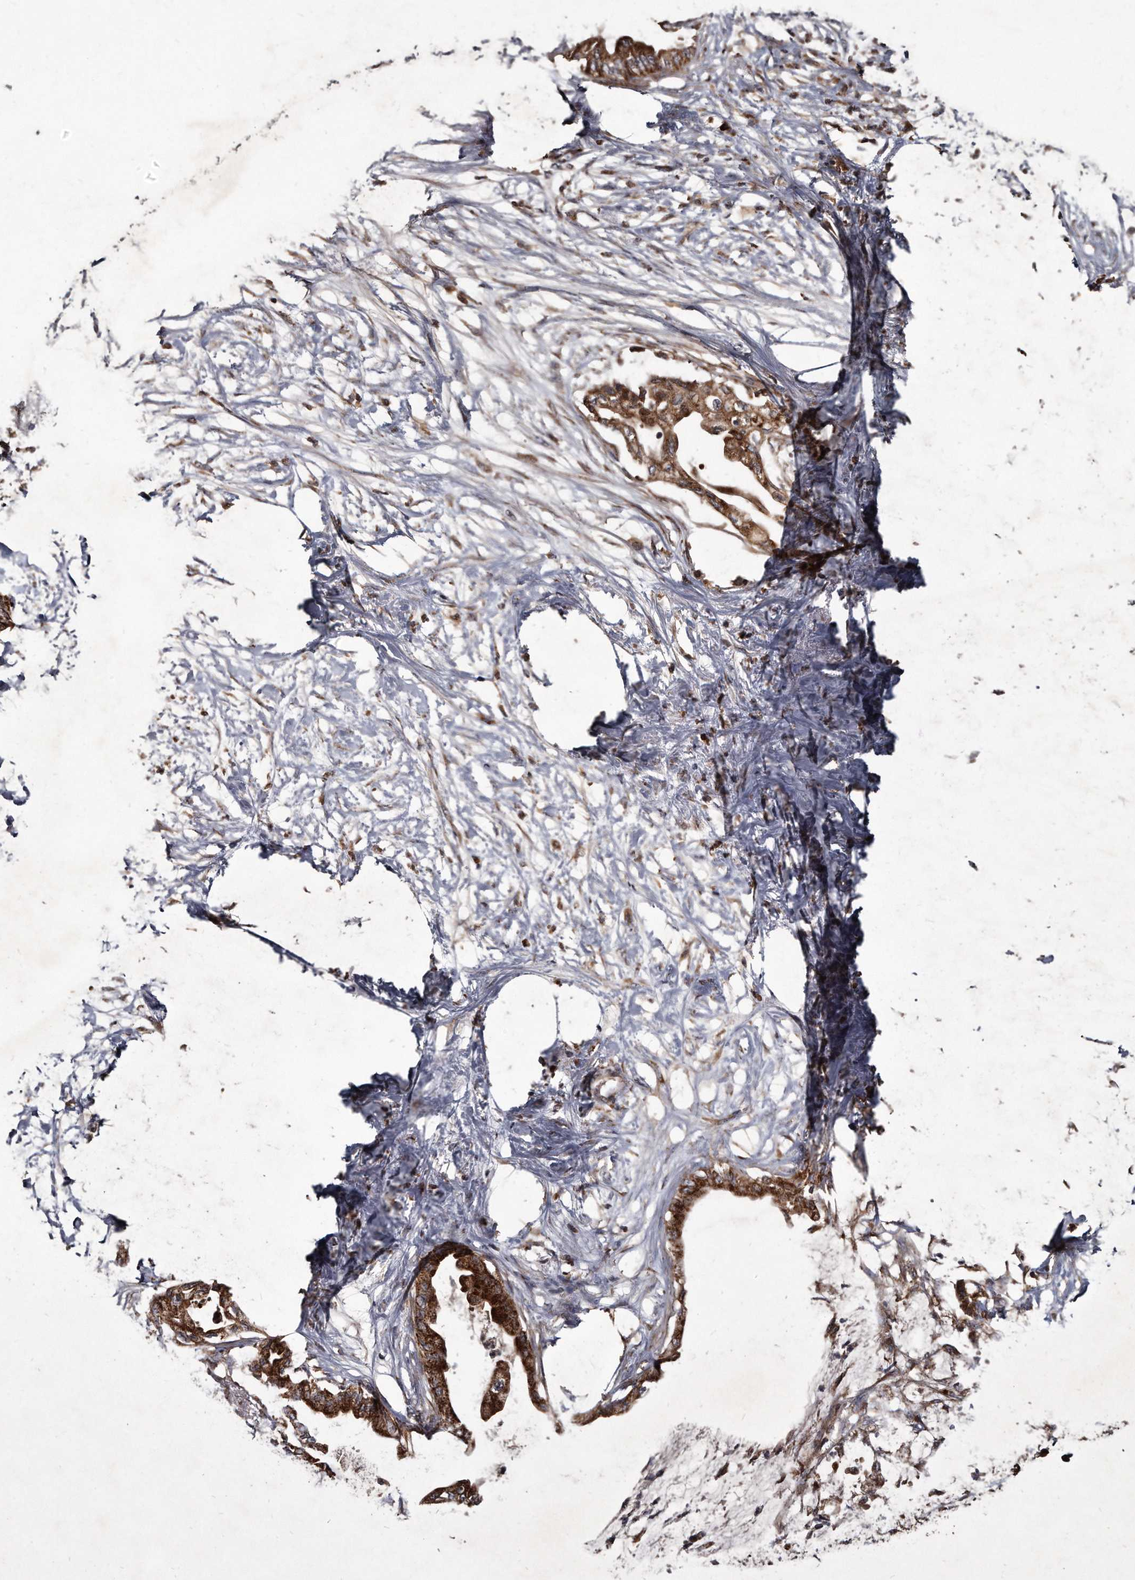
{"staining": {"intensity": "strong", "quantity": ">75%", "location": "cytoplasmic/membranous"}, "tissue": "pancreatic cancer", "cell_type": "Tumor cells", "image_type": "cancer", "snomed": [{"axis": "morphology", "description": "Normal tissue, NOS"}, {"axis": "morphology", "description": "Adenocarcinoma, NOS"}, {"axis": "topography", "description": "Pancreas"}, {"axis": "topography", "description": "Duodenum"}], "caption": "Pancreatic cancer was stained to show a protein in brown. There is high levels of strong cytoplasmic/membranous positivity in approximately >75% of tumor cells.", "gene": "FAM136A", "patient": {"sex": "female", "age": 60}}